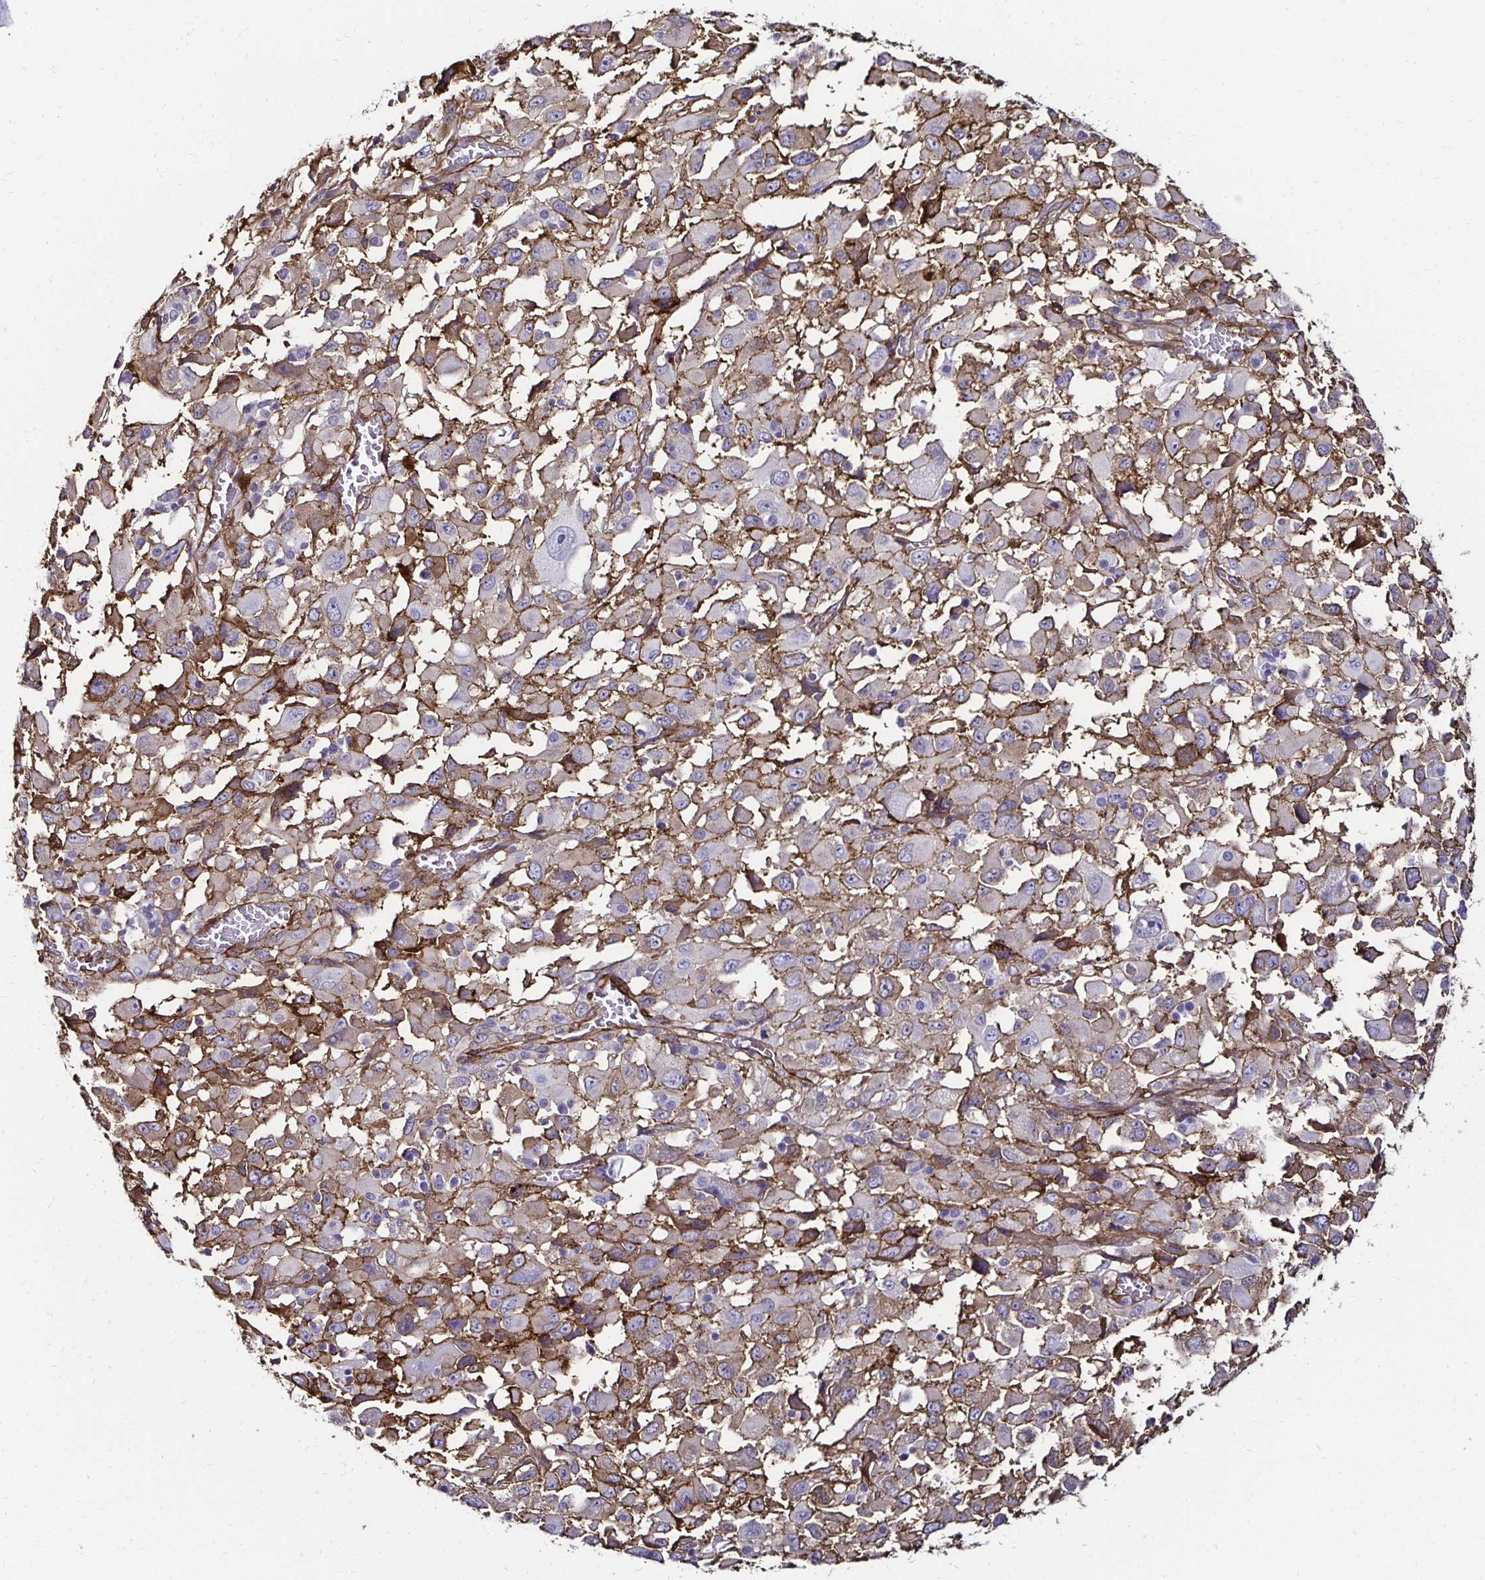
{"staining": {"intensity": "moderate", "quantity": "<25%", "location": "cytoplasmic/membranous"}, "tissue": "melanoma", "cell_type": "Tumor cells", "image_type": "cancer", "snomed": [{"axis": "morphology", "description": "Malignant melanoma, Metastatic site"}, {"axis": "topography", "description": "Soft tissue"}], "caption": "Tumor cells exhibit low levels of moderate cytoplasmic/membranous positivity in approximately <25% of cells in malignant melanoma (metastatic site). Immunohistochemistry stains the protein in brown and the nuclei are stained blue.", "gene": "ITGB1", "patient": {"sex": "male", "age": 50}}